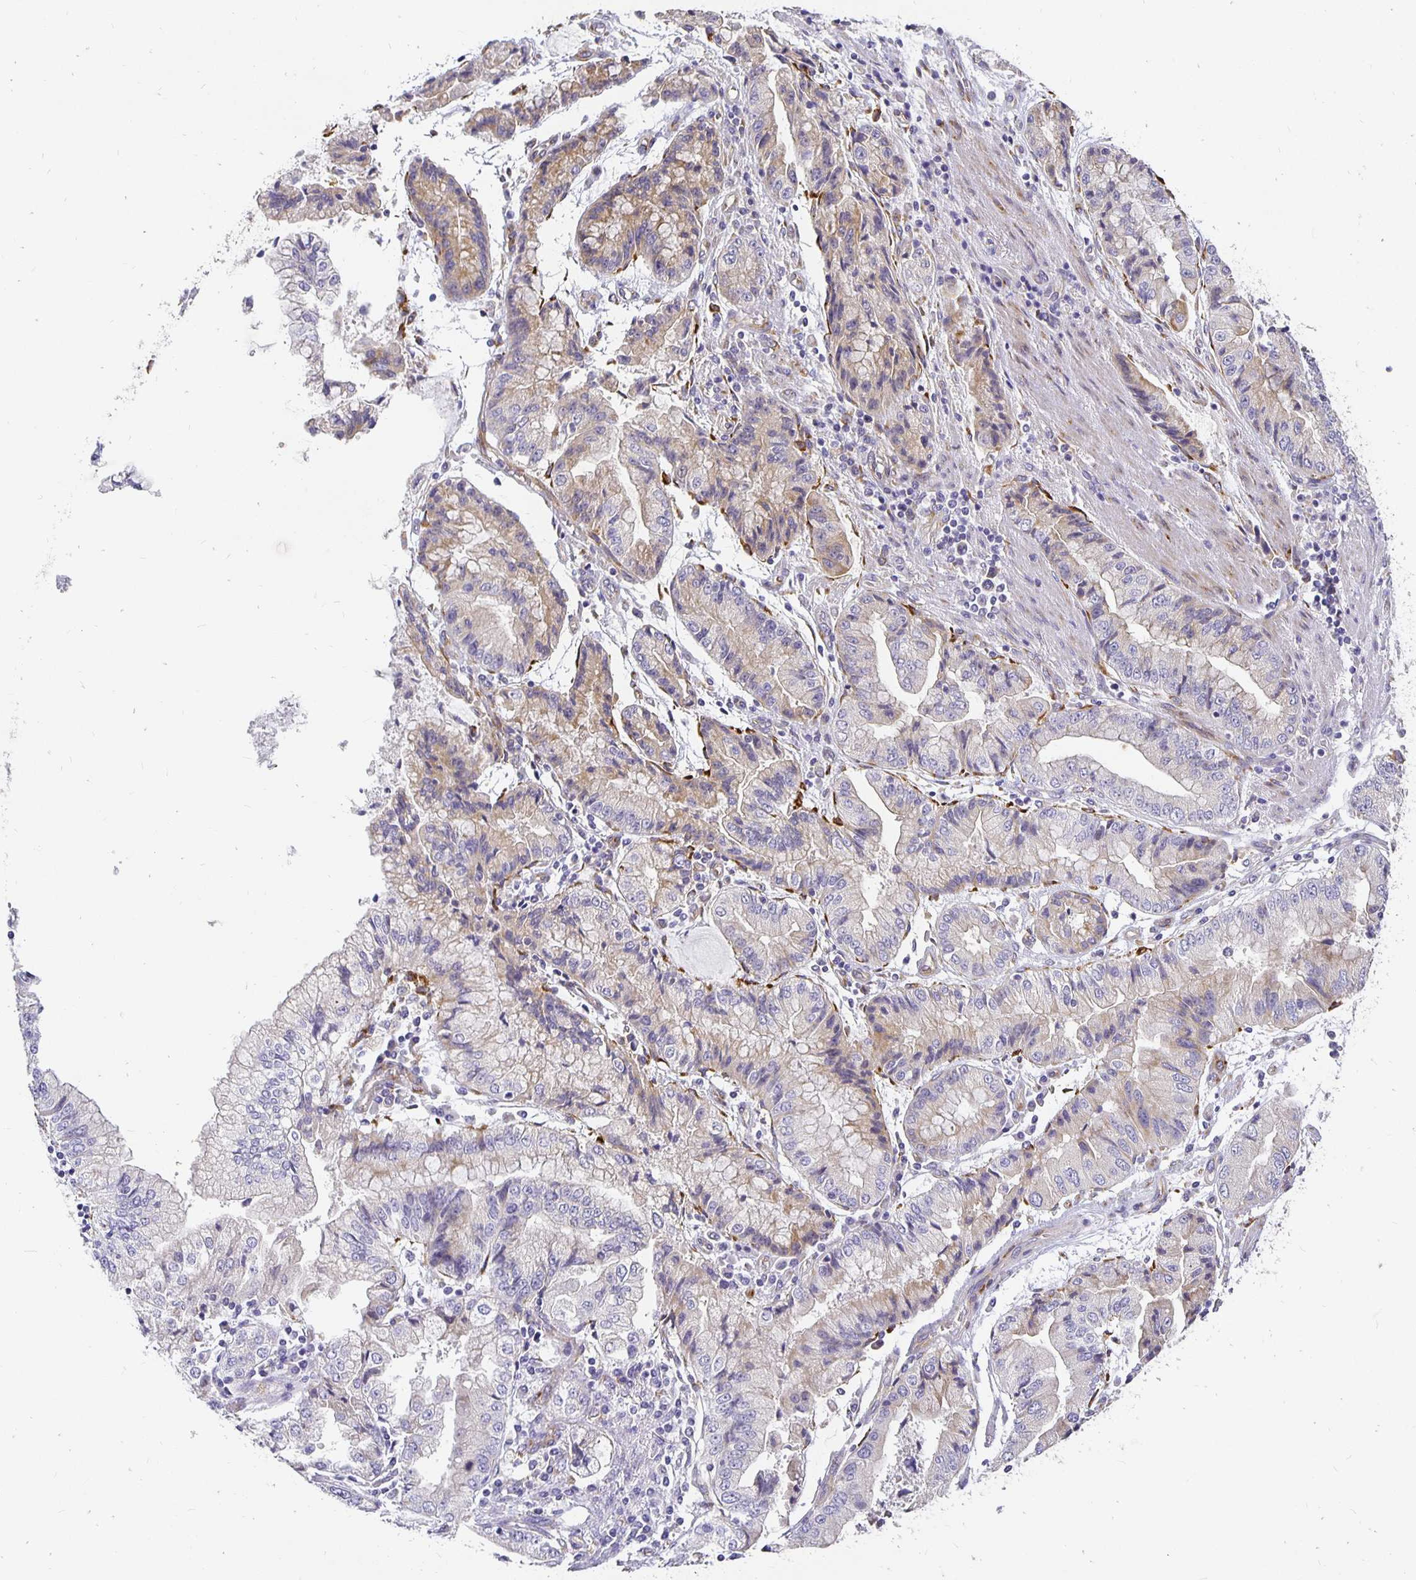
{"staining": {"intensity": "weak", "quantity": "<25%", "location": "cytoplasmic/membranous"}, "tissue": "stomach cancer", "cell_type": "Tumor cells", "image_type": "cancer", "snomed": [{"axis": "morphology", "description": "Adenocarcinoma, NOS"}, {"axis": "topography", "description": "Stomach, upper"}], "caption": "Immunohistochemistry (IHC) photomicrograph of human adenocarcinoma (stomach) stained for a protein (brown), which demonstrates no positivity in tumor cells.", "gene": "PLOD1", "patient": {"sex": "female", "age": 74}}